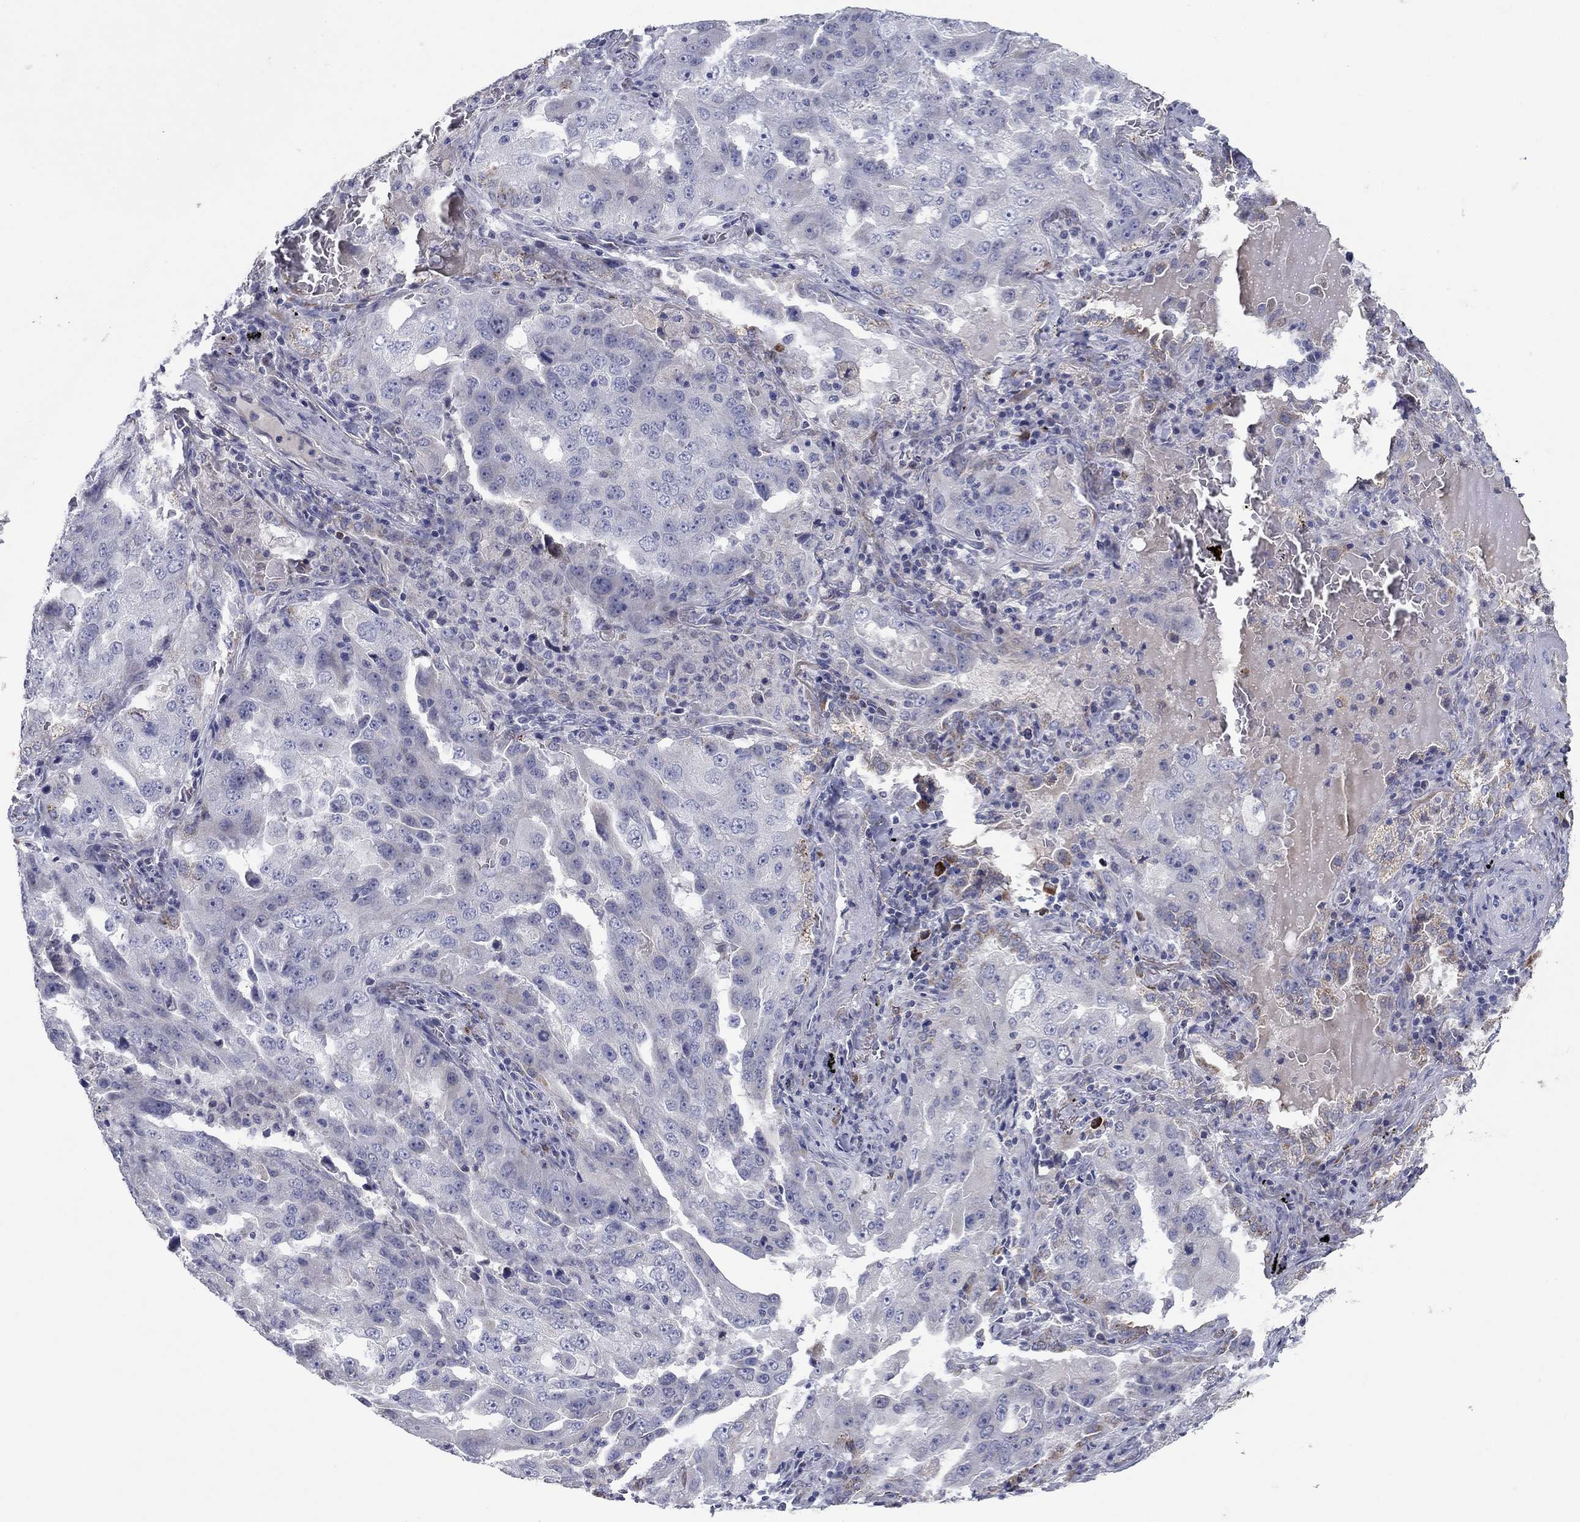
{"staining": {"intensity": "weak", "quantity": "<25%", "location": "cytoplasmic/membranous"}, "tissue": "lung cancer", "cell_type": "Tumor cells", "image_type": "cancer", "snomed": [{"axis": "morphology", "description": "Adenocarcinoma, NOS"}, {"axis": "topography", "description": "Lung"}], "caption": "High power microscopy image of an immunohistochemistry image of lung cancer, revealing no significant staining in tumor cells.", "gene": "PTGDS", "patient": {"sex": "female", "age": 61}}